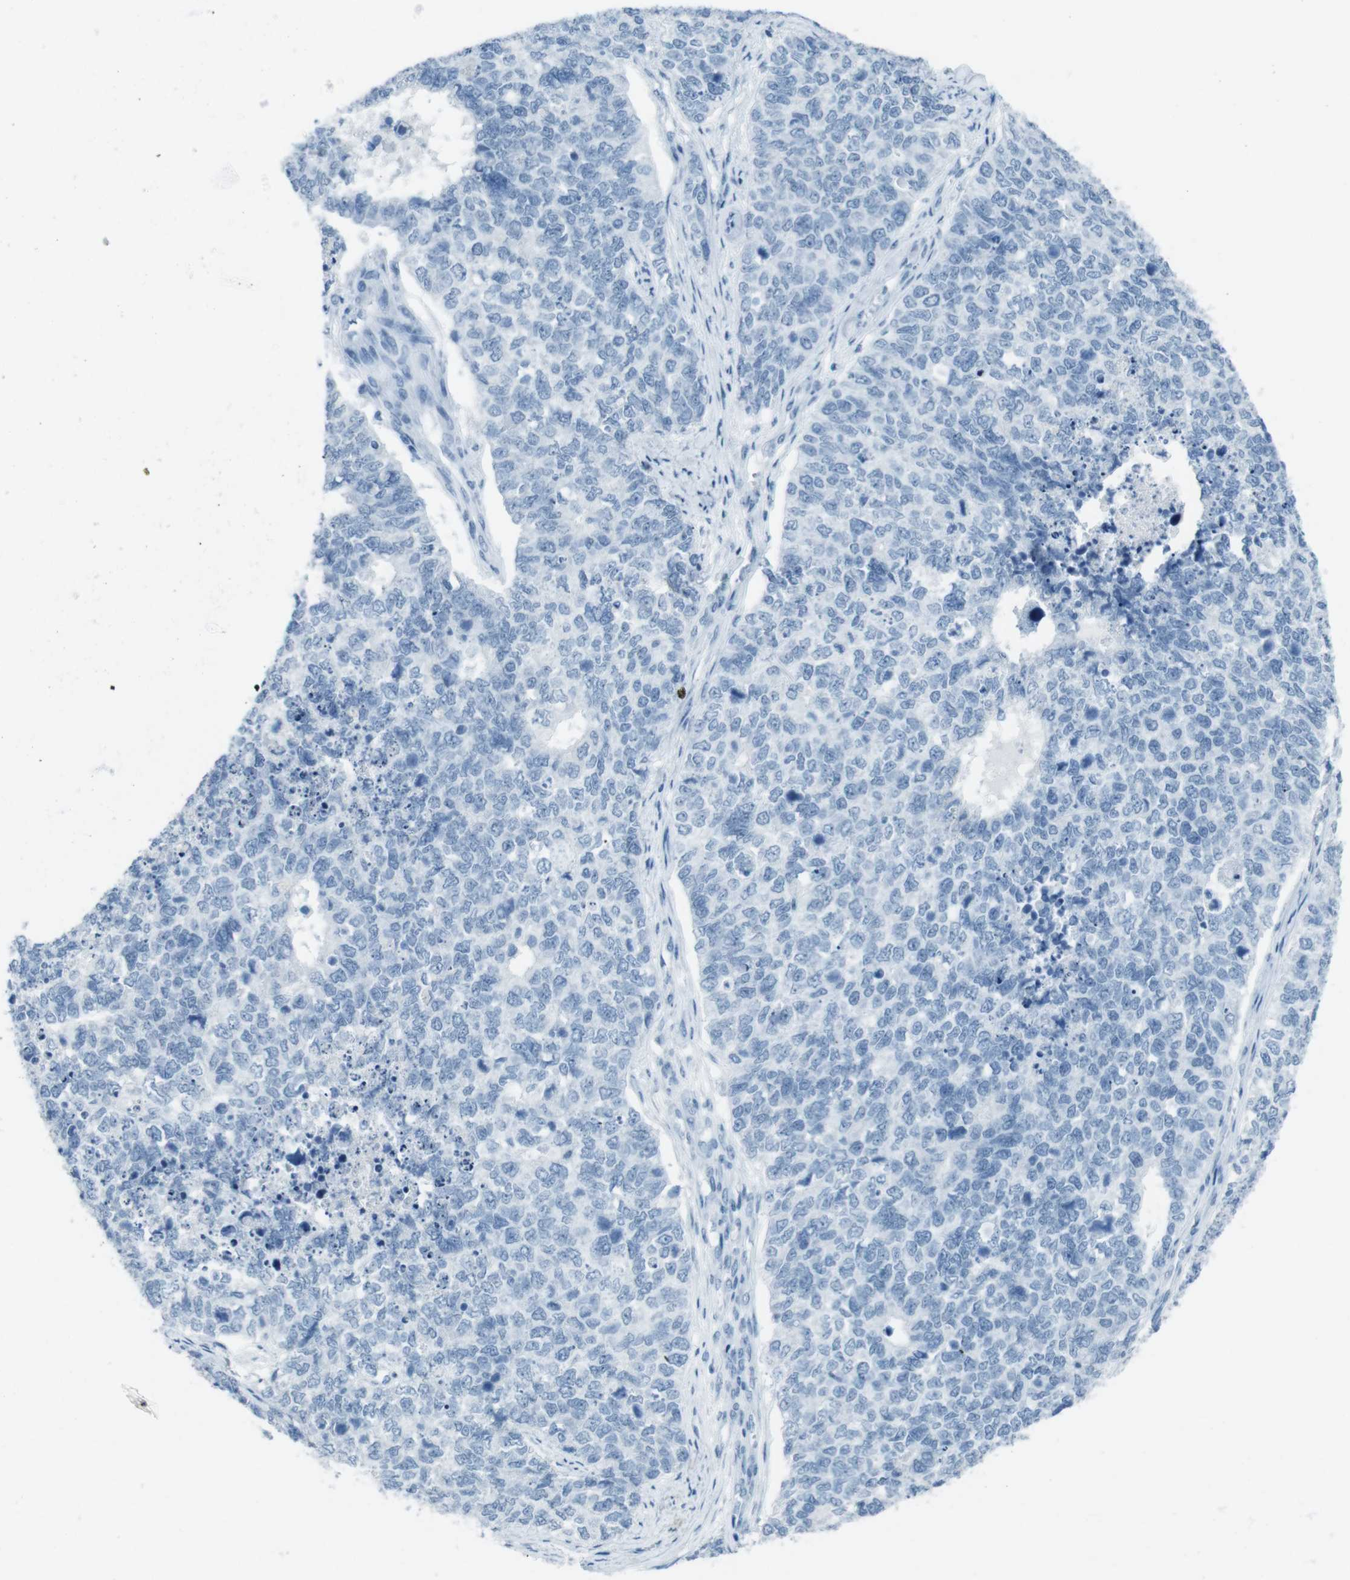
{"staining": {"intensity": "negative", "quantity": "none", "location": "none"}, "tissue": "cervical cancer", "cell_type": "Tumor cells", "image_type": "cancer", "snomed": [{"axis": "morphology", "description": "Squamous cell carcinoma, NOS"}, {"axis": "topography", "description": "Cervix"}], "caption": "This histopathology image is of cervical squamous cell carcinoma stained with immunohistochemistry (IHC) to label a protein in brown with the nuclei are counter-stained blue. There is no positivity in tumor cells. (DAB immunohistochemistry (IHC) visualized using brightfield microscopy, high magnification).", "gene": "TMEM207", "patient": {"sex": "female", "age": 63}}